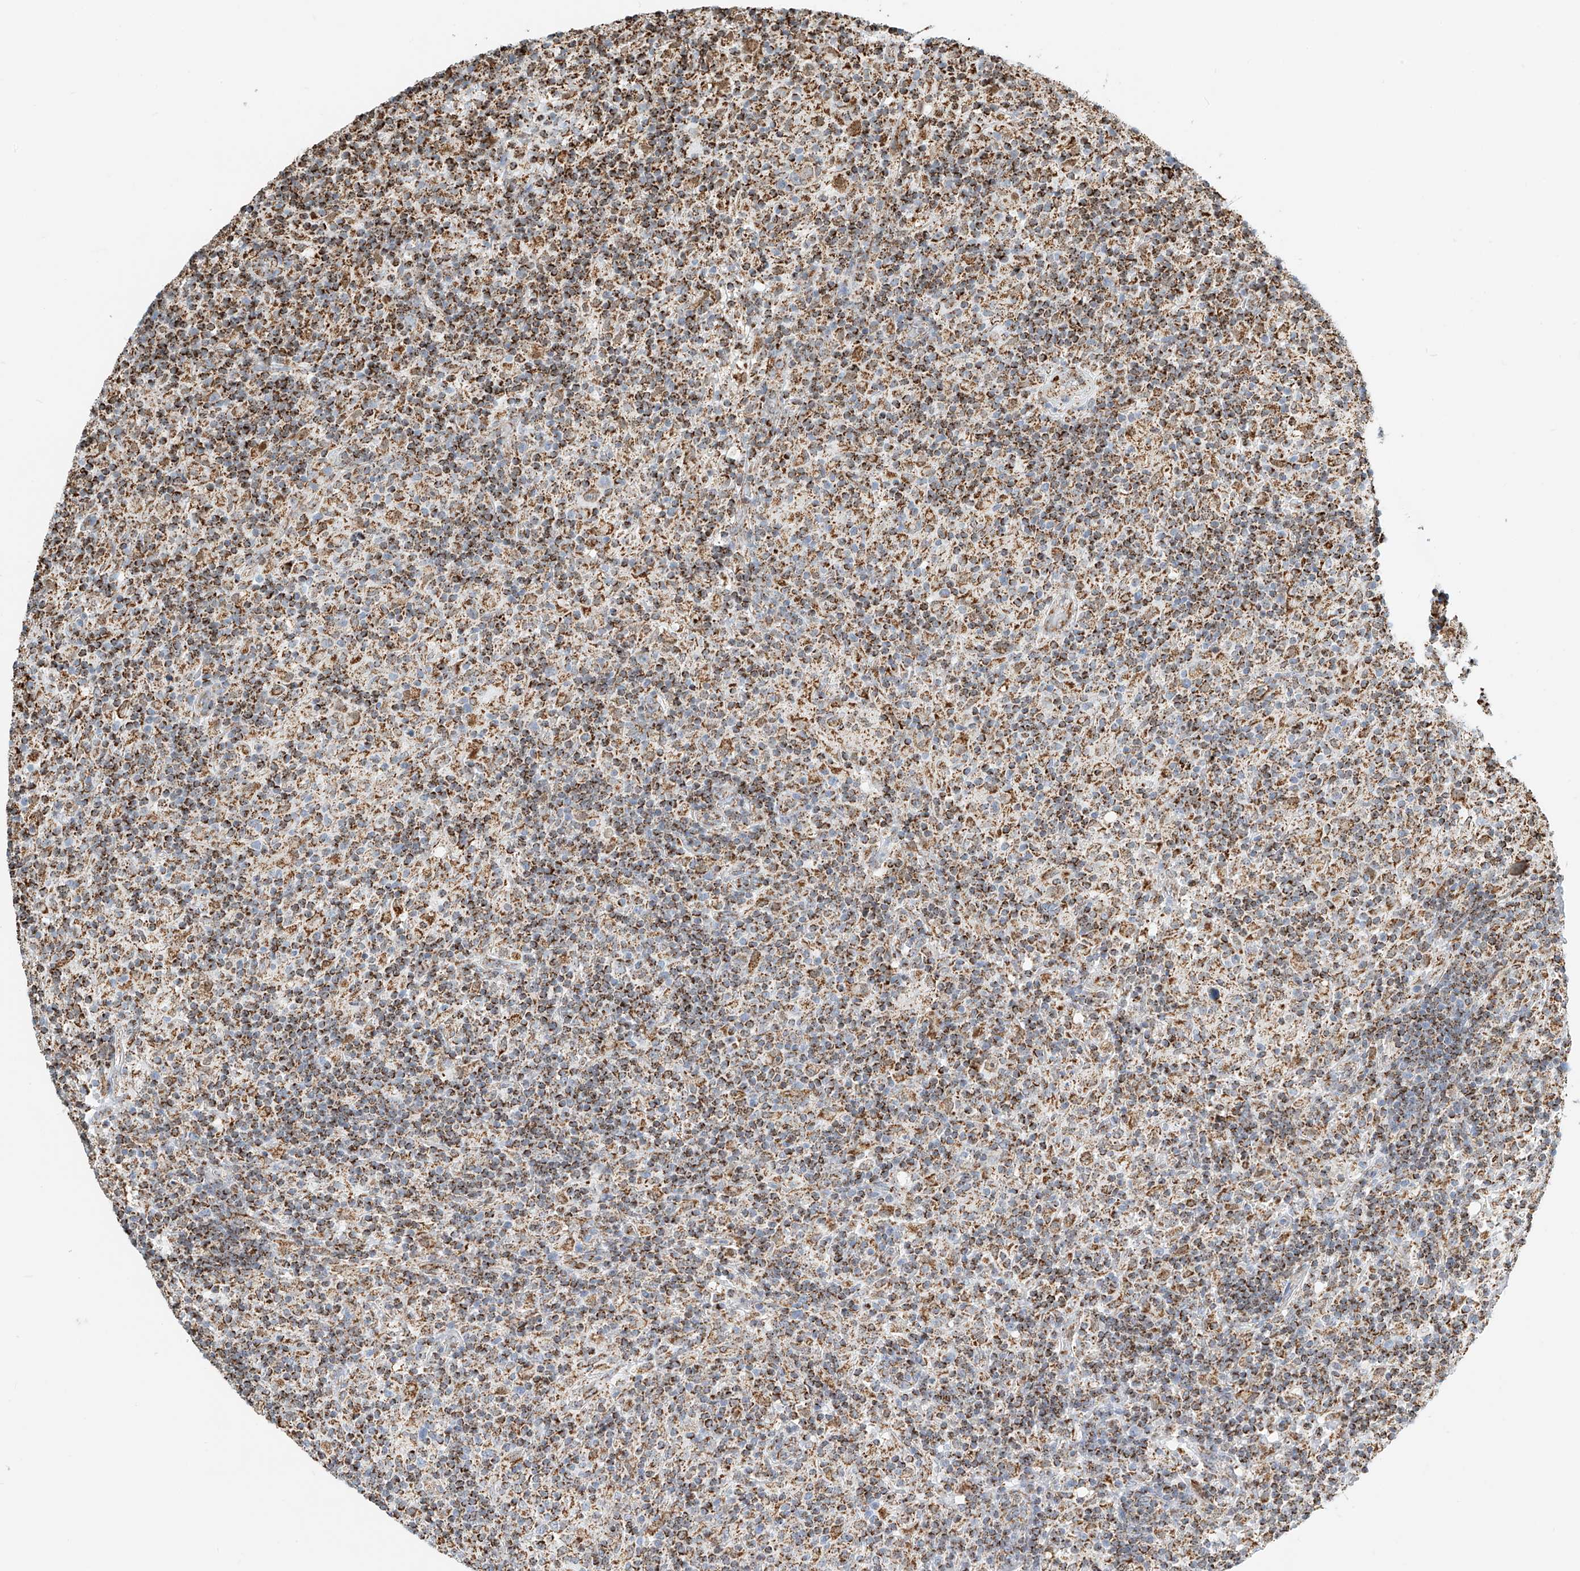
{"staining": {"intensity": "moderate", "quantity": ">75%", "location": "cytoplasmic/membranous"}, "tissue": "lymphoma", "cell_type": "Tumor cells", "image_type": "cancer", "snomed": [{"axis": "morphology", "description": "Hodgkin's disease, NOS"}, {"axis": "topography", "description": "Lymph node"}], "caption": "Immunohistochemistry (IHC) of Hodgkin's disease displays medium levels of moderate cytoplasmic/membranous positivity in approximately >75% of tumor cells. Using DAB (brown) and hematoxylin (blue) stains, captured at high magnification using brightfield microscopy.", "gene": "PPA2", "patient": {"sex": "male", "age": 70}}